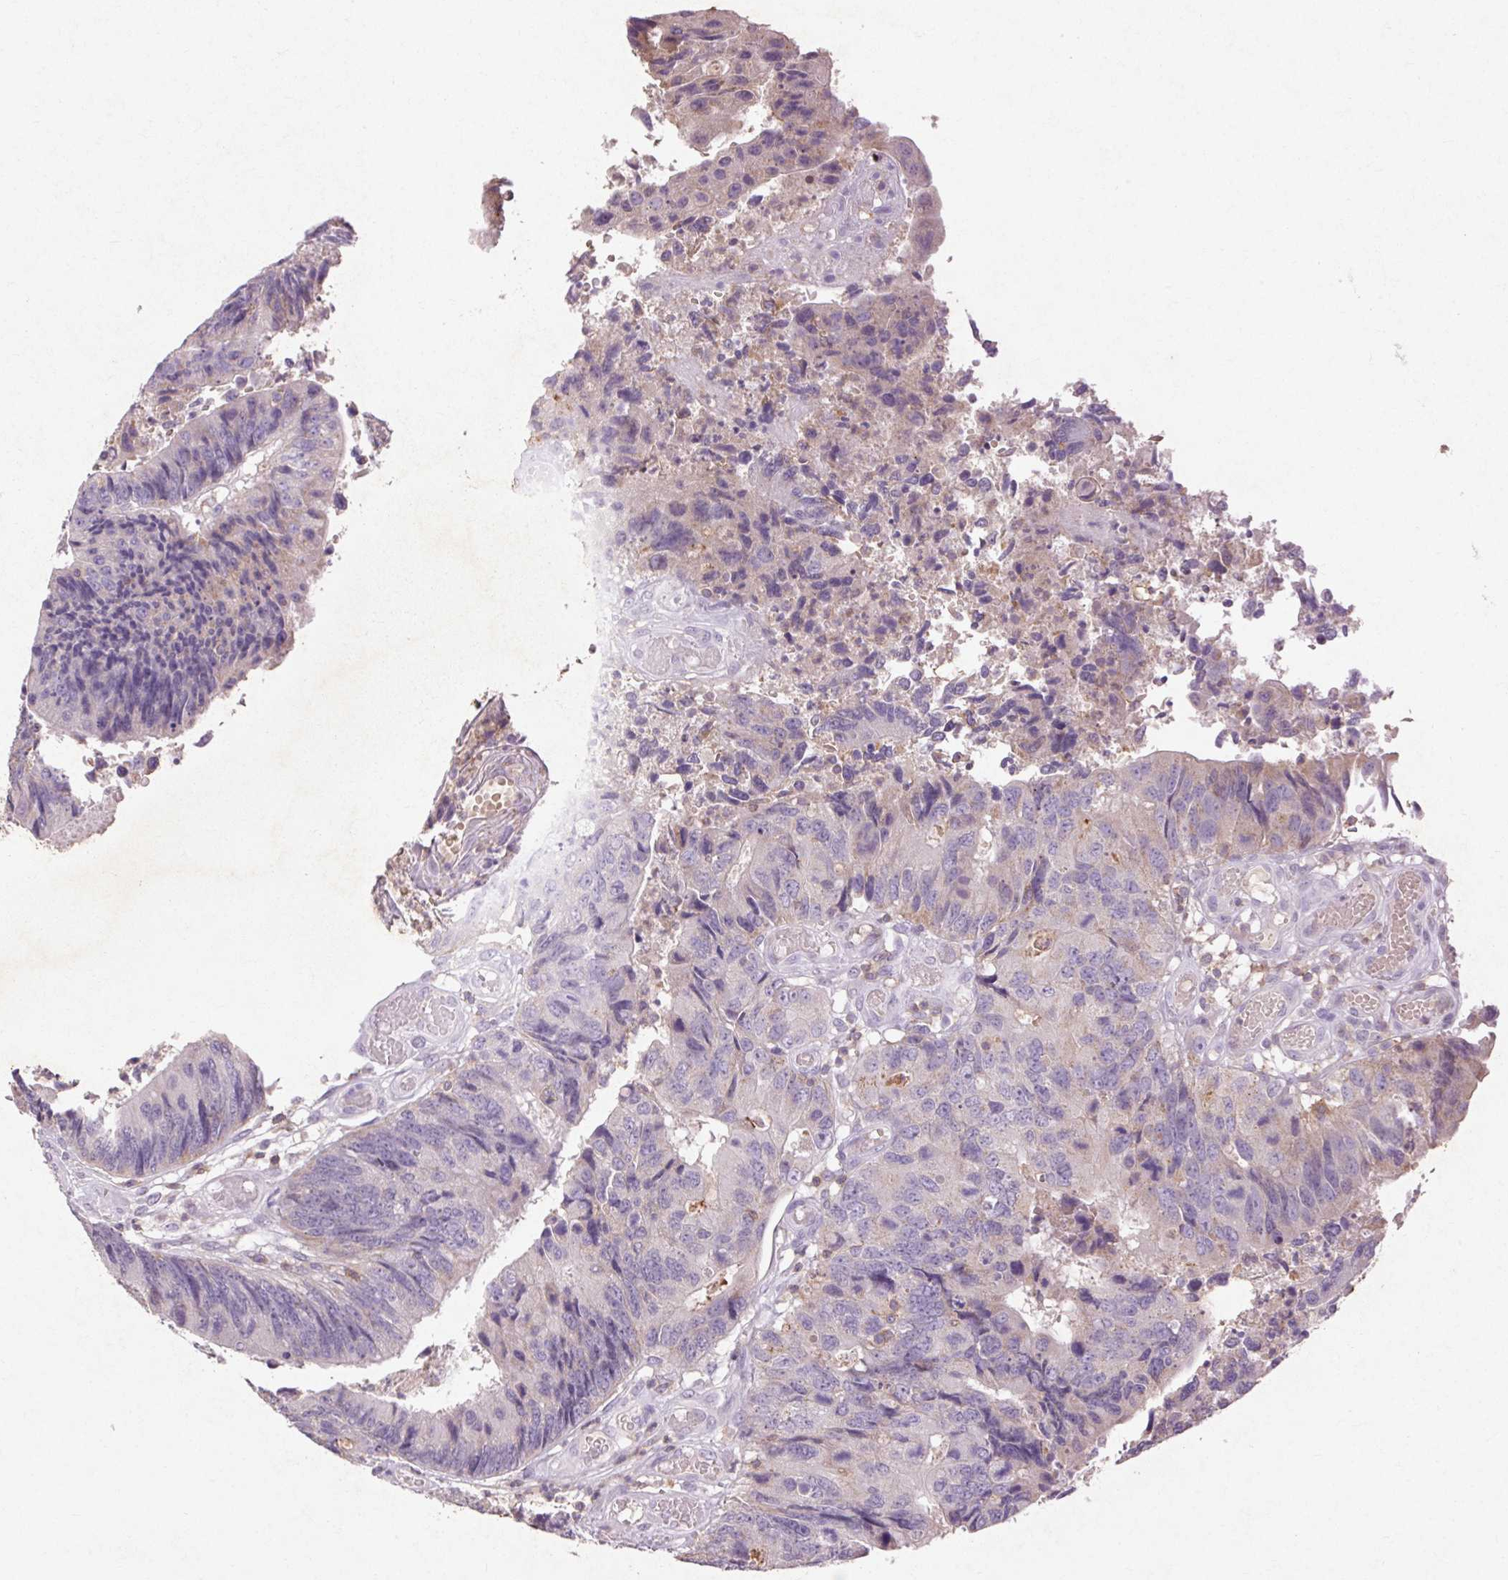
{"staining": {"intensity": "negative", "quantity": "none", "location": "none"}, "tissue": "colorectal cancer", "cell_type": "Tumor cells", "image_type": "cancer", "snomed": [{"axis": "morphology", "description": "Adenocarcinoma, NOS"}, {"axis": "topography", "description": "Colon"}], "caption": "A histopathology image of human colorectal adenocarcinoma is negative for staining in tumor cells.", "gene": "FNDC7", "patient": {"sex": "female", "age": 67}}